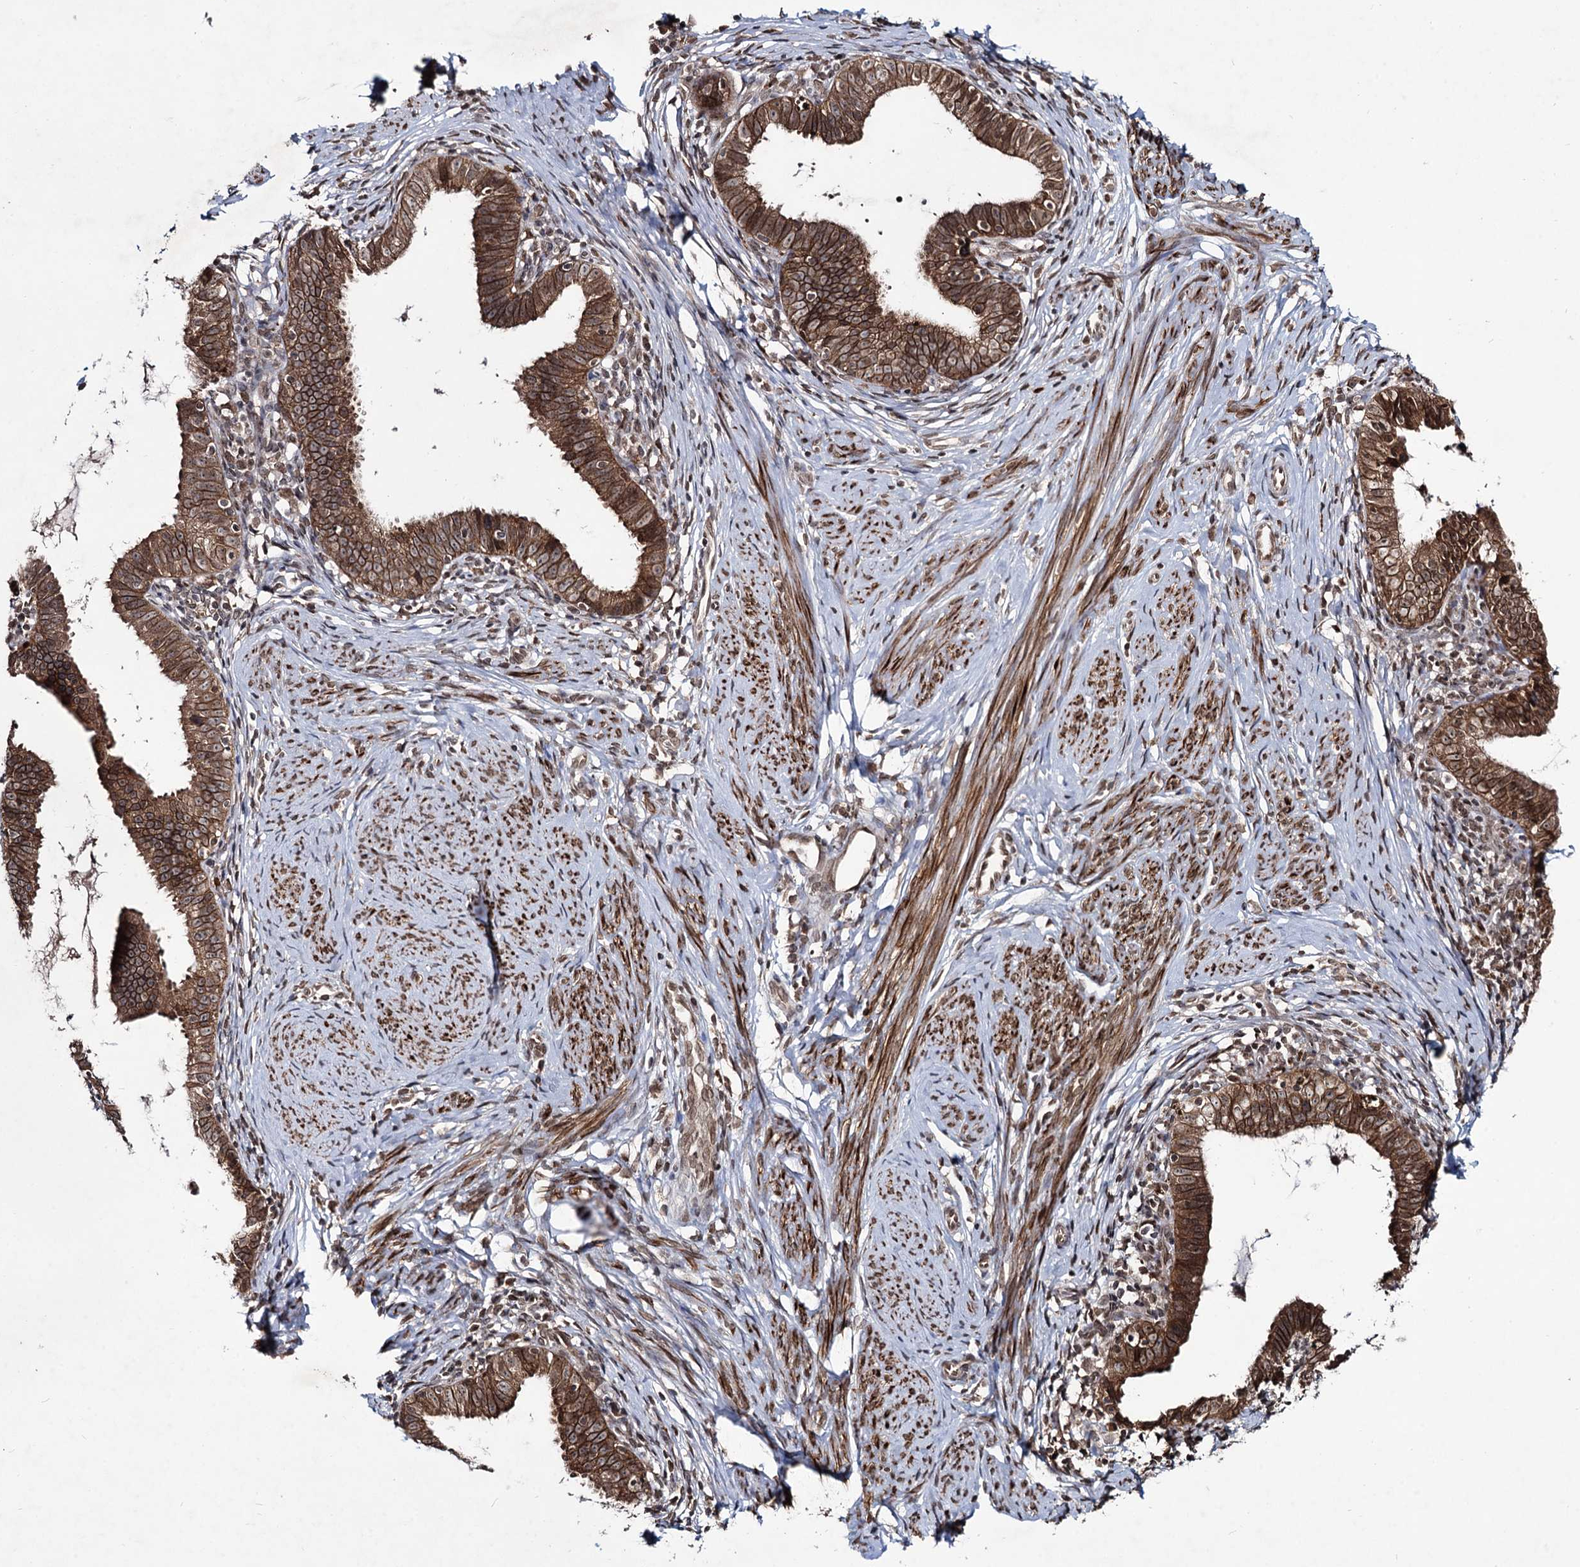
{"staining": {"intensity": "strong", "quantity": ">75%", "location": "cytoplasmic/membranous,nuclear"}, "tissue": "cervical cancer", "cell_type": "Tumor cells", "image_type": "cancer", "snomed": [{"axis": "morphology", "description": "Adenocarcinoma, NOS"}, {"axis": "topography", "description": "Cervix"}], "caption": "This histopathology image demonstrates IHC staining of cervical adenocarcinoma, with high strong cytoplasmic/membranous and nuclear positivity in approximately >75% of tumor cells.", "gene": "RNF6", "patient": {"sex": "female", "age": 36}}